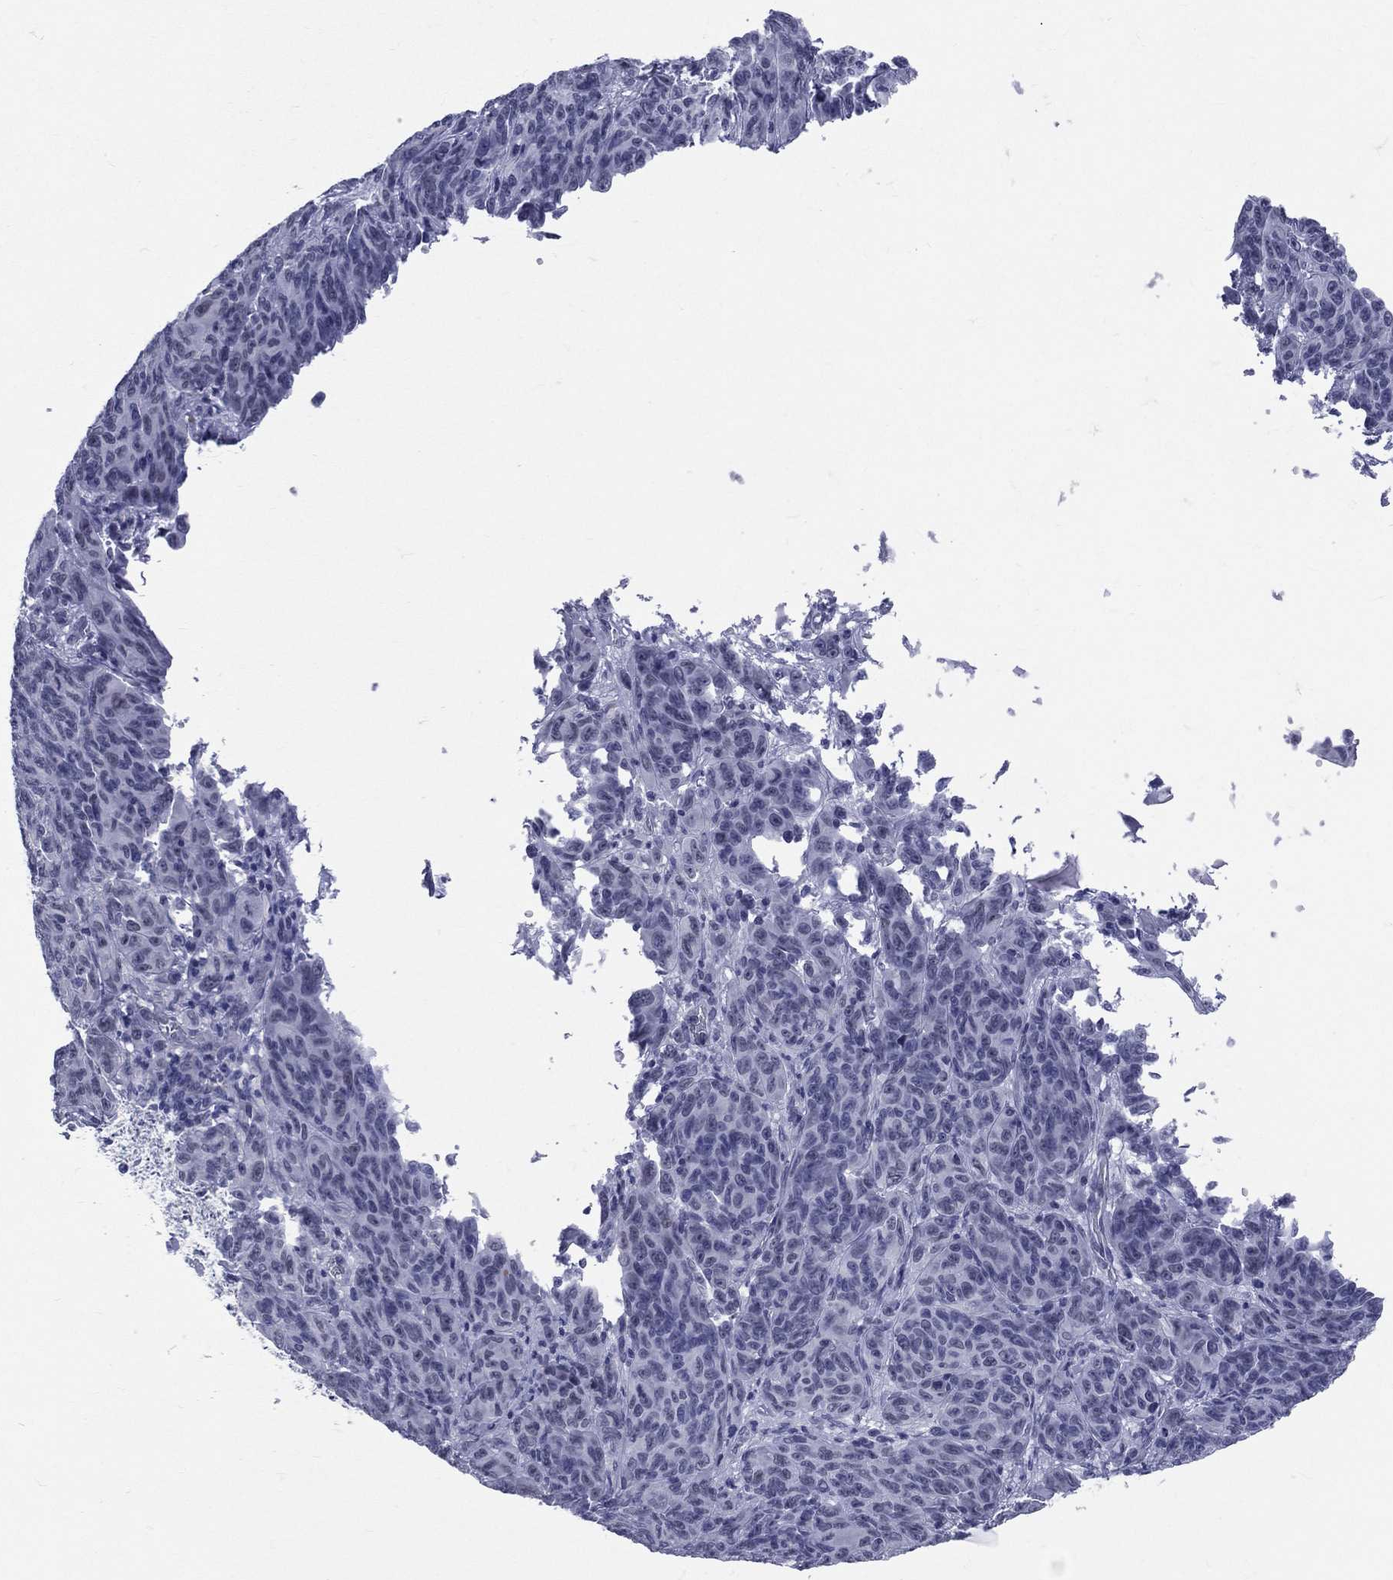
{"staining": {"intensity": "negative", "quantity": "none", "location": "none"}, "tissue": "melanoma", "cell_type": "Tumor cells", "image_type": "cancer", "snomed": [{"axis": "morphology", "description": "Malignant melanoma, NOS"}, {"axis": "topography", "description": "Vulva, labia, clitoris and Bartholin´s gland, NO"}], "caption": "DAB (3,3'-diaminobenzidine) immunohistochemical staining of human melanoma demonstrates no significant positivity in tumor cells. The staining was performed using DAB to visualize the protein expression in brown, while the nuclei were stained in blue with hematoxylin (Magnification: 20x).", "gene": "MLLT10", "patient": {"sex": "female", "age": 75}}